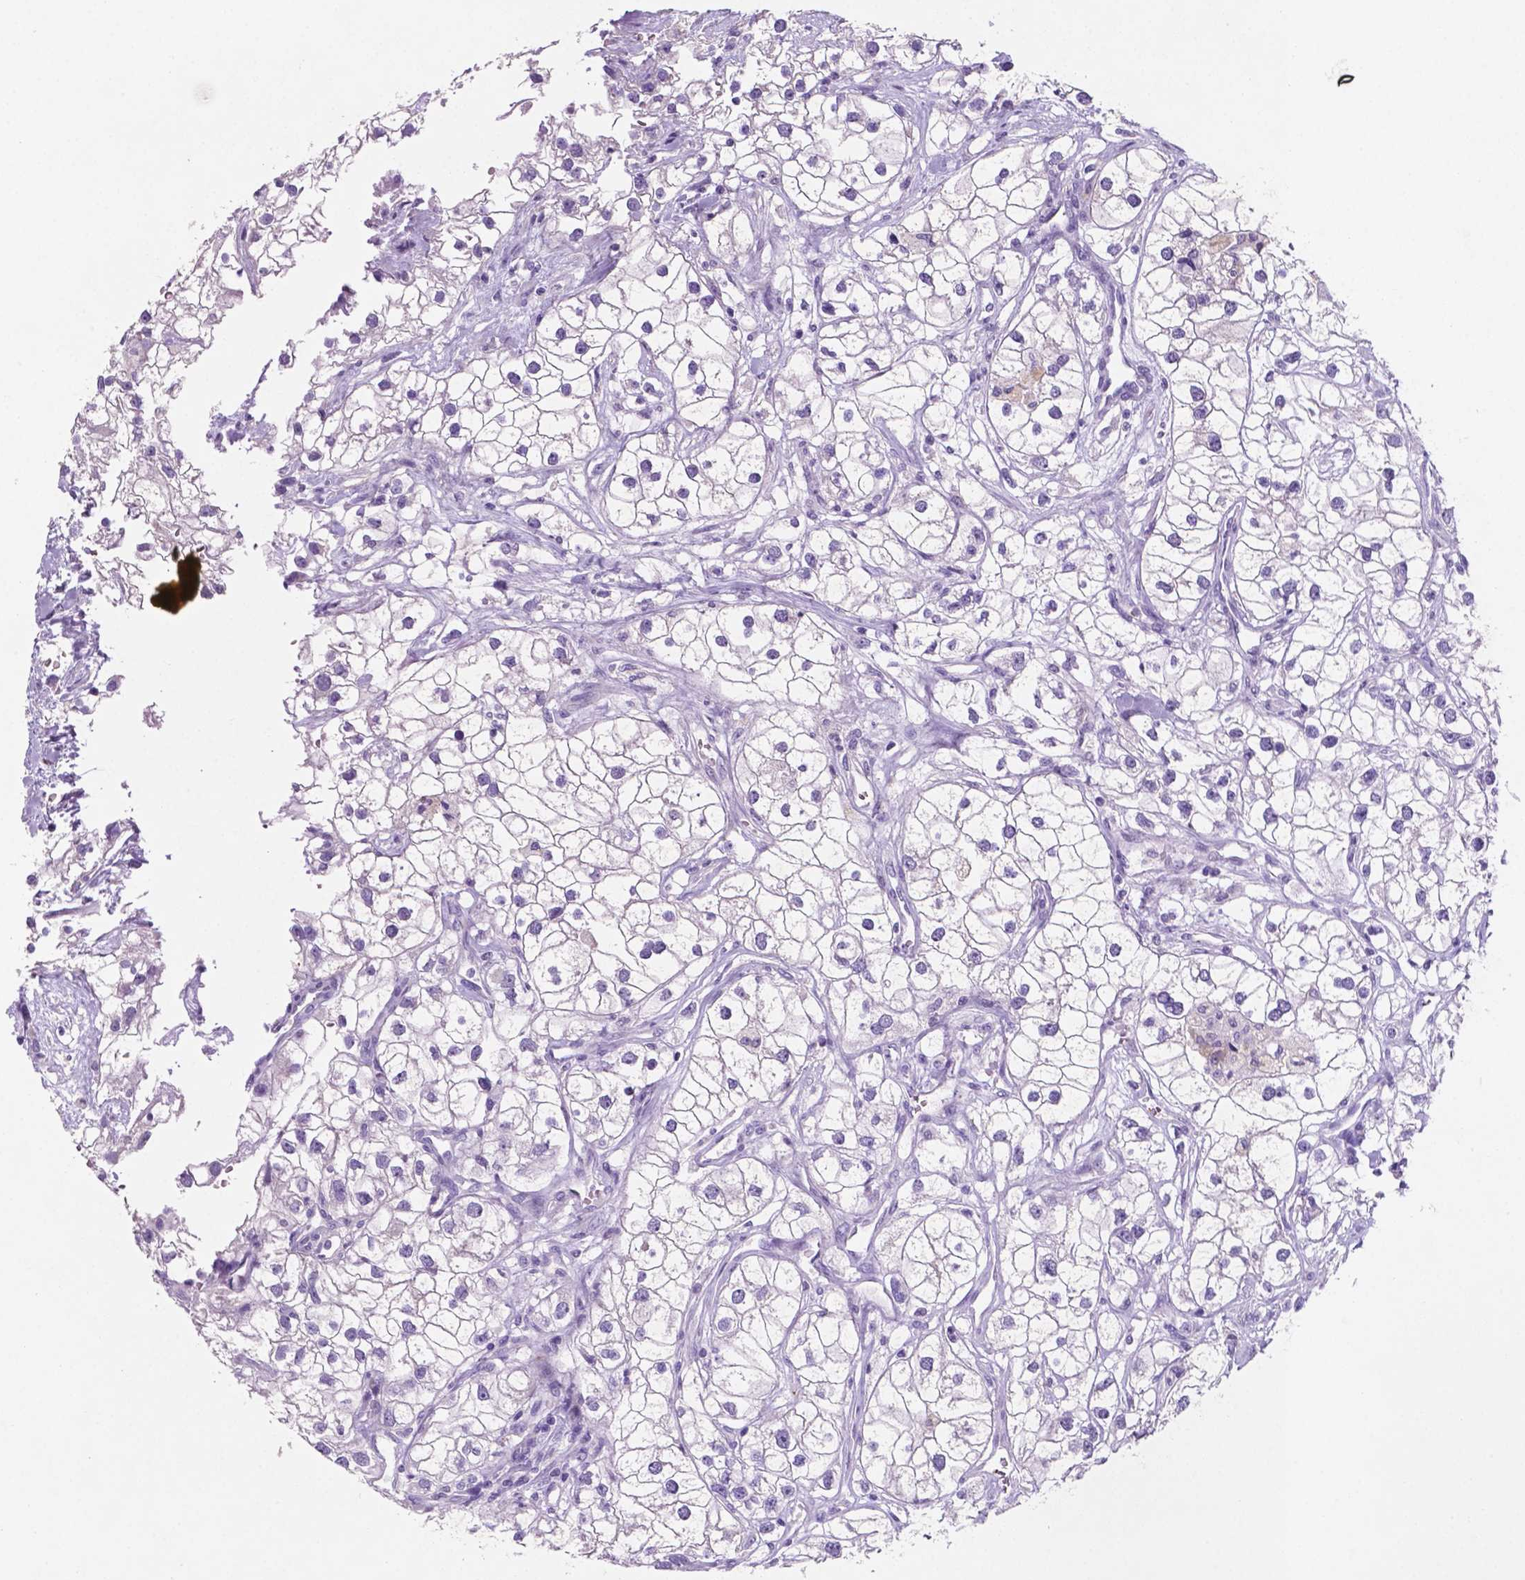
{"staining": {"intensity": "negative", "quantity": "none", "location": "none"}, "tissue": "renal cancer", "cell_type": "Tumor cells", "image_type": "cancer", "snomed": [{"axis": "morphology", "description": "Adenocarcinoma, NOS"}, {"axis": "topography", "description": "Kidney"}], "caption": "Renal adenocarcinoma was stained to show a protein in brown. There is no significant staining in tumor cells. (Brightfield microscopy of DAB immunohistochemistry at high magnification).", "gene": "EBLN2", "patient": {"sex": "male", "age": 59}}